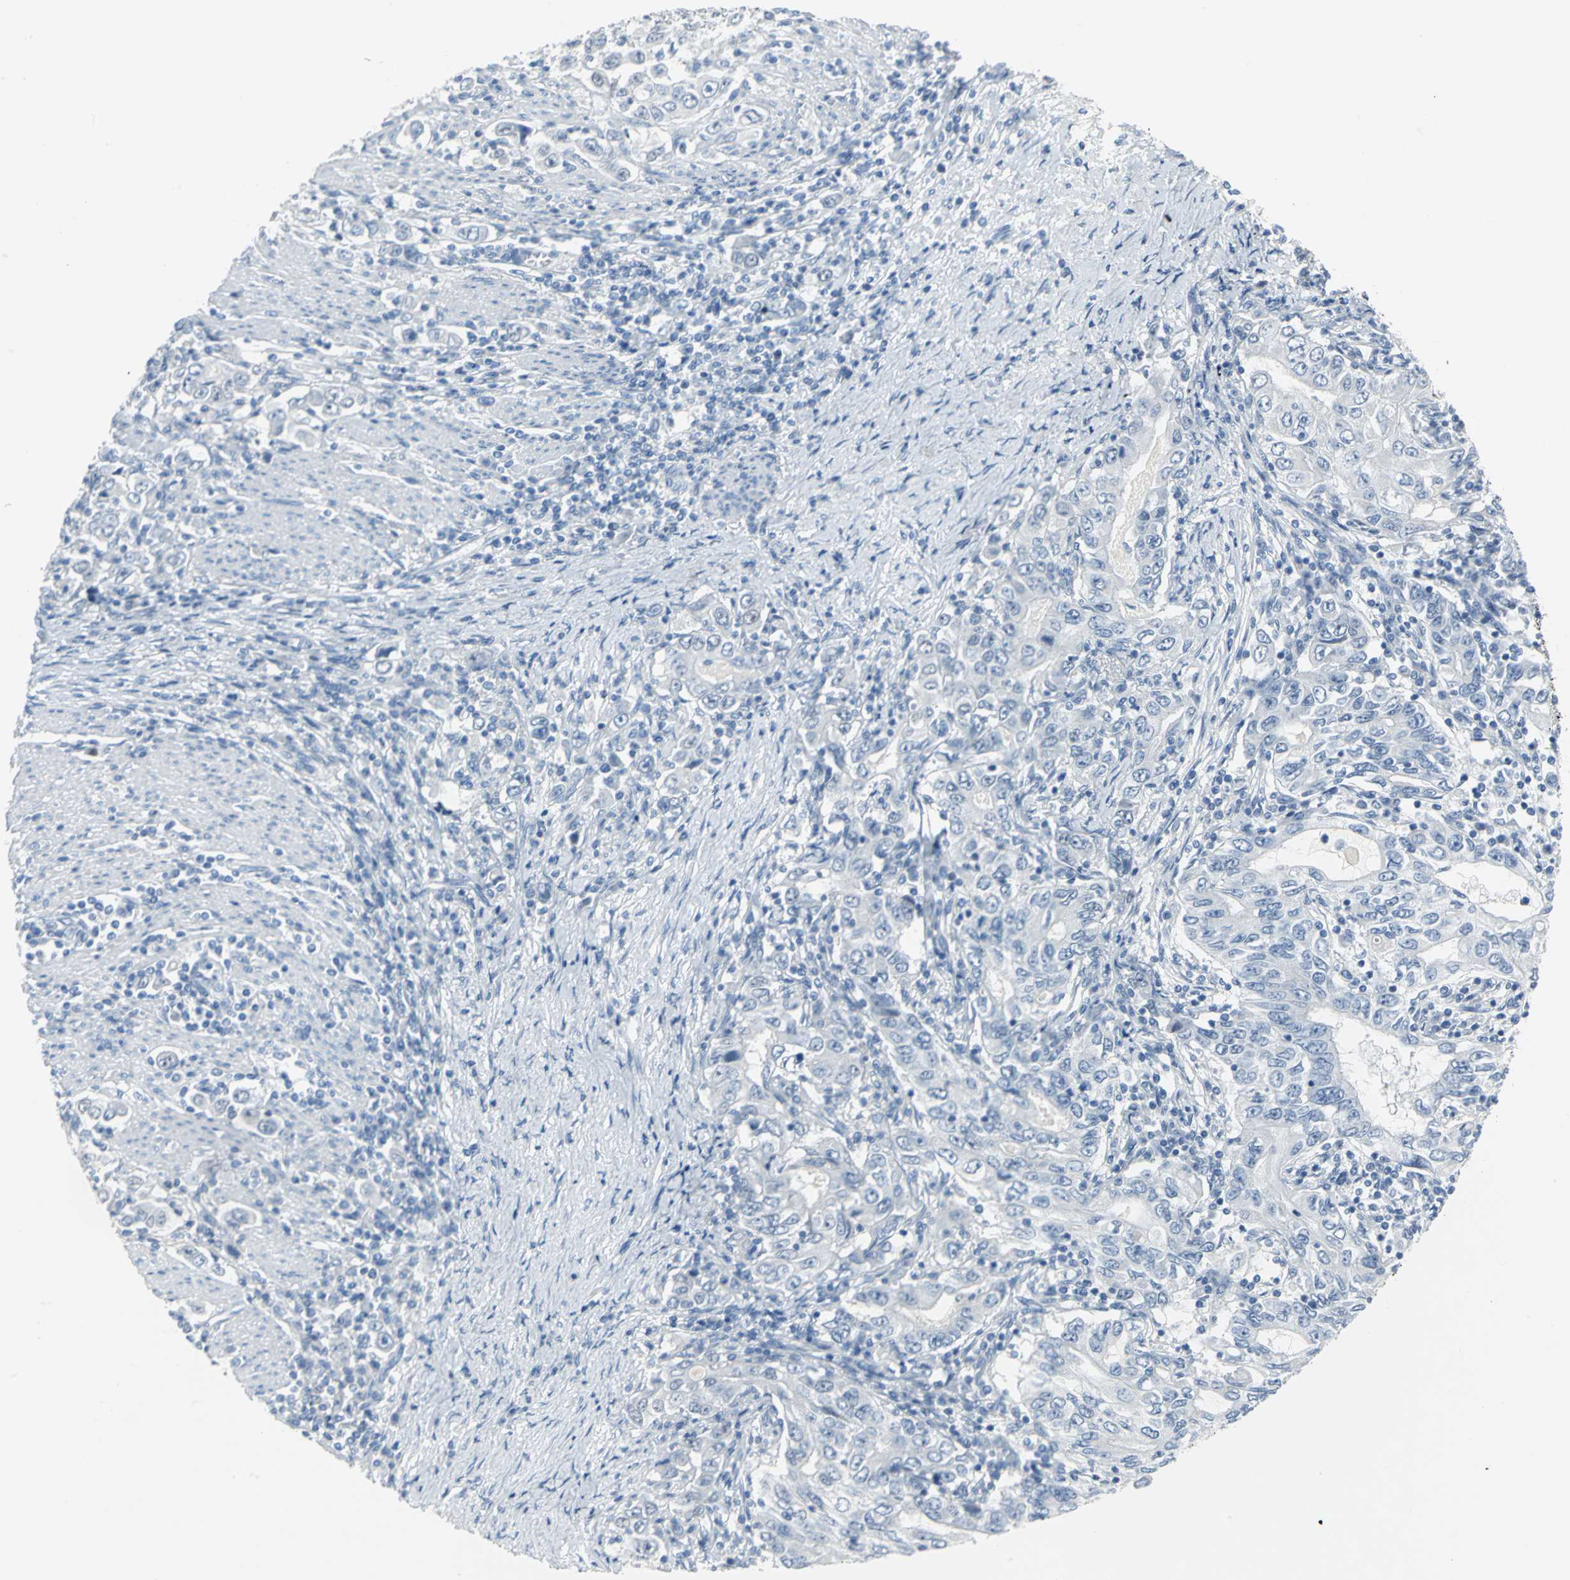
{"staining": {"intensity": "negative", "quantity": "none", "location": "none"}, "tissue": "stomach cancer", "cell_type": "Tumor cells", "image_type": "cancer", "snomed": [{"axis": "morphology", "description": "Adenocarcinoma, NOS"}, {"axis": "topography", "description": "Stomach, lower"}], "caption": "A high-resolution micrograph shows immunohistochemistry (IHC) staining of stomach cancer (adenocarcinoma), which reveals no significant expression in tumor cells.", "gene": "MCM3", "patient": {"sex": "female", "age": 72}}